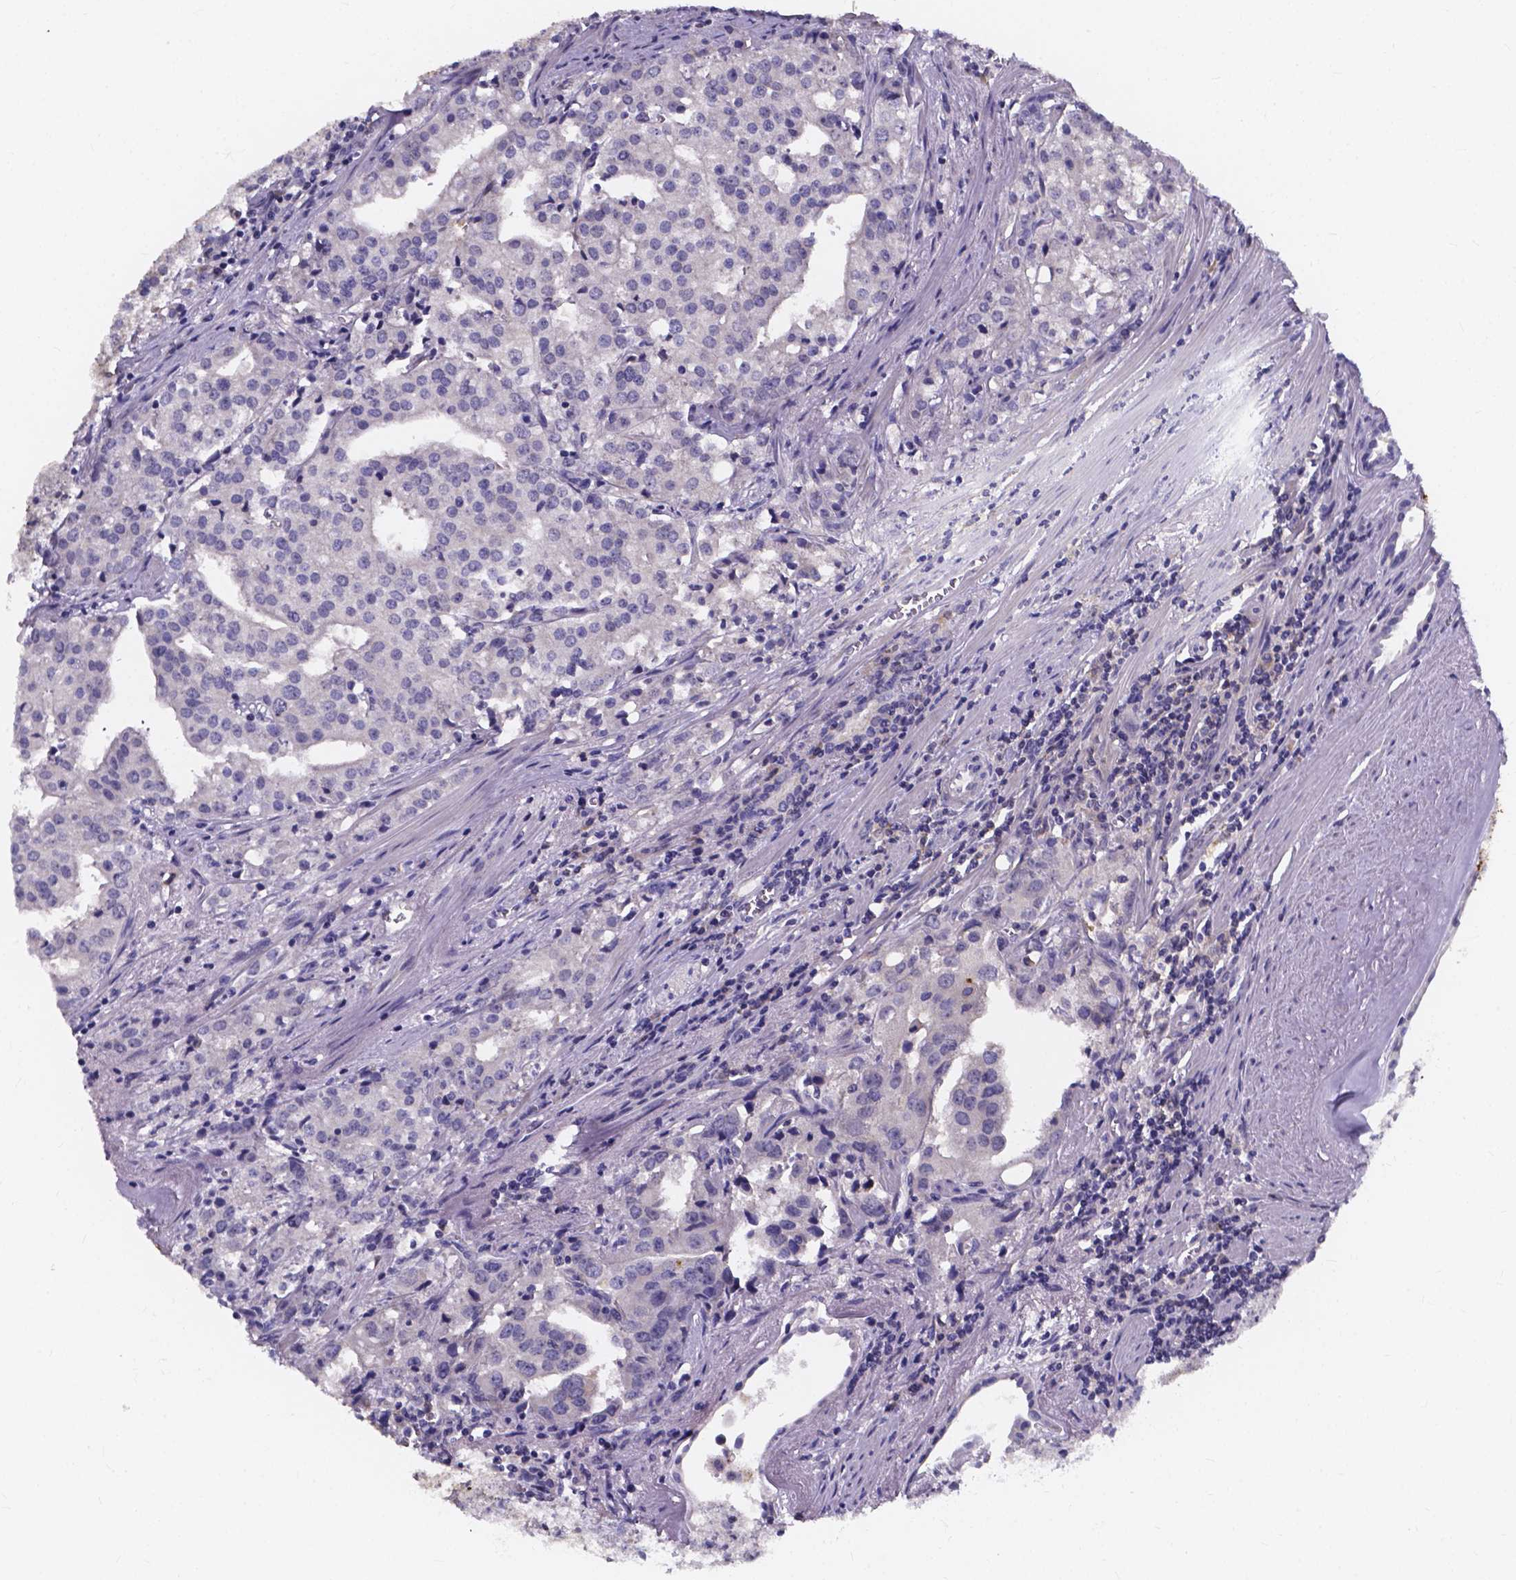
{"staining": {"intensity": "negative", "quantity": "none", "location": "none"}, "tissue": "prostate cancer", "cell_type": "Tumor cells", "image_type": "cancer", "snomed": [{"axis": "morphology", "description": "Adenocarcinoma, High grade"}, {"axis": "topography", "description": "Prostate"}], "caption": "There is no significant positivity in tumor cells of adenocarcinoma (high-grade) (prostate).", "gene": "SPOCD1", "patient": {"sex": "male", "age": 68}}